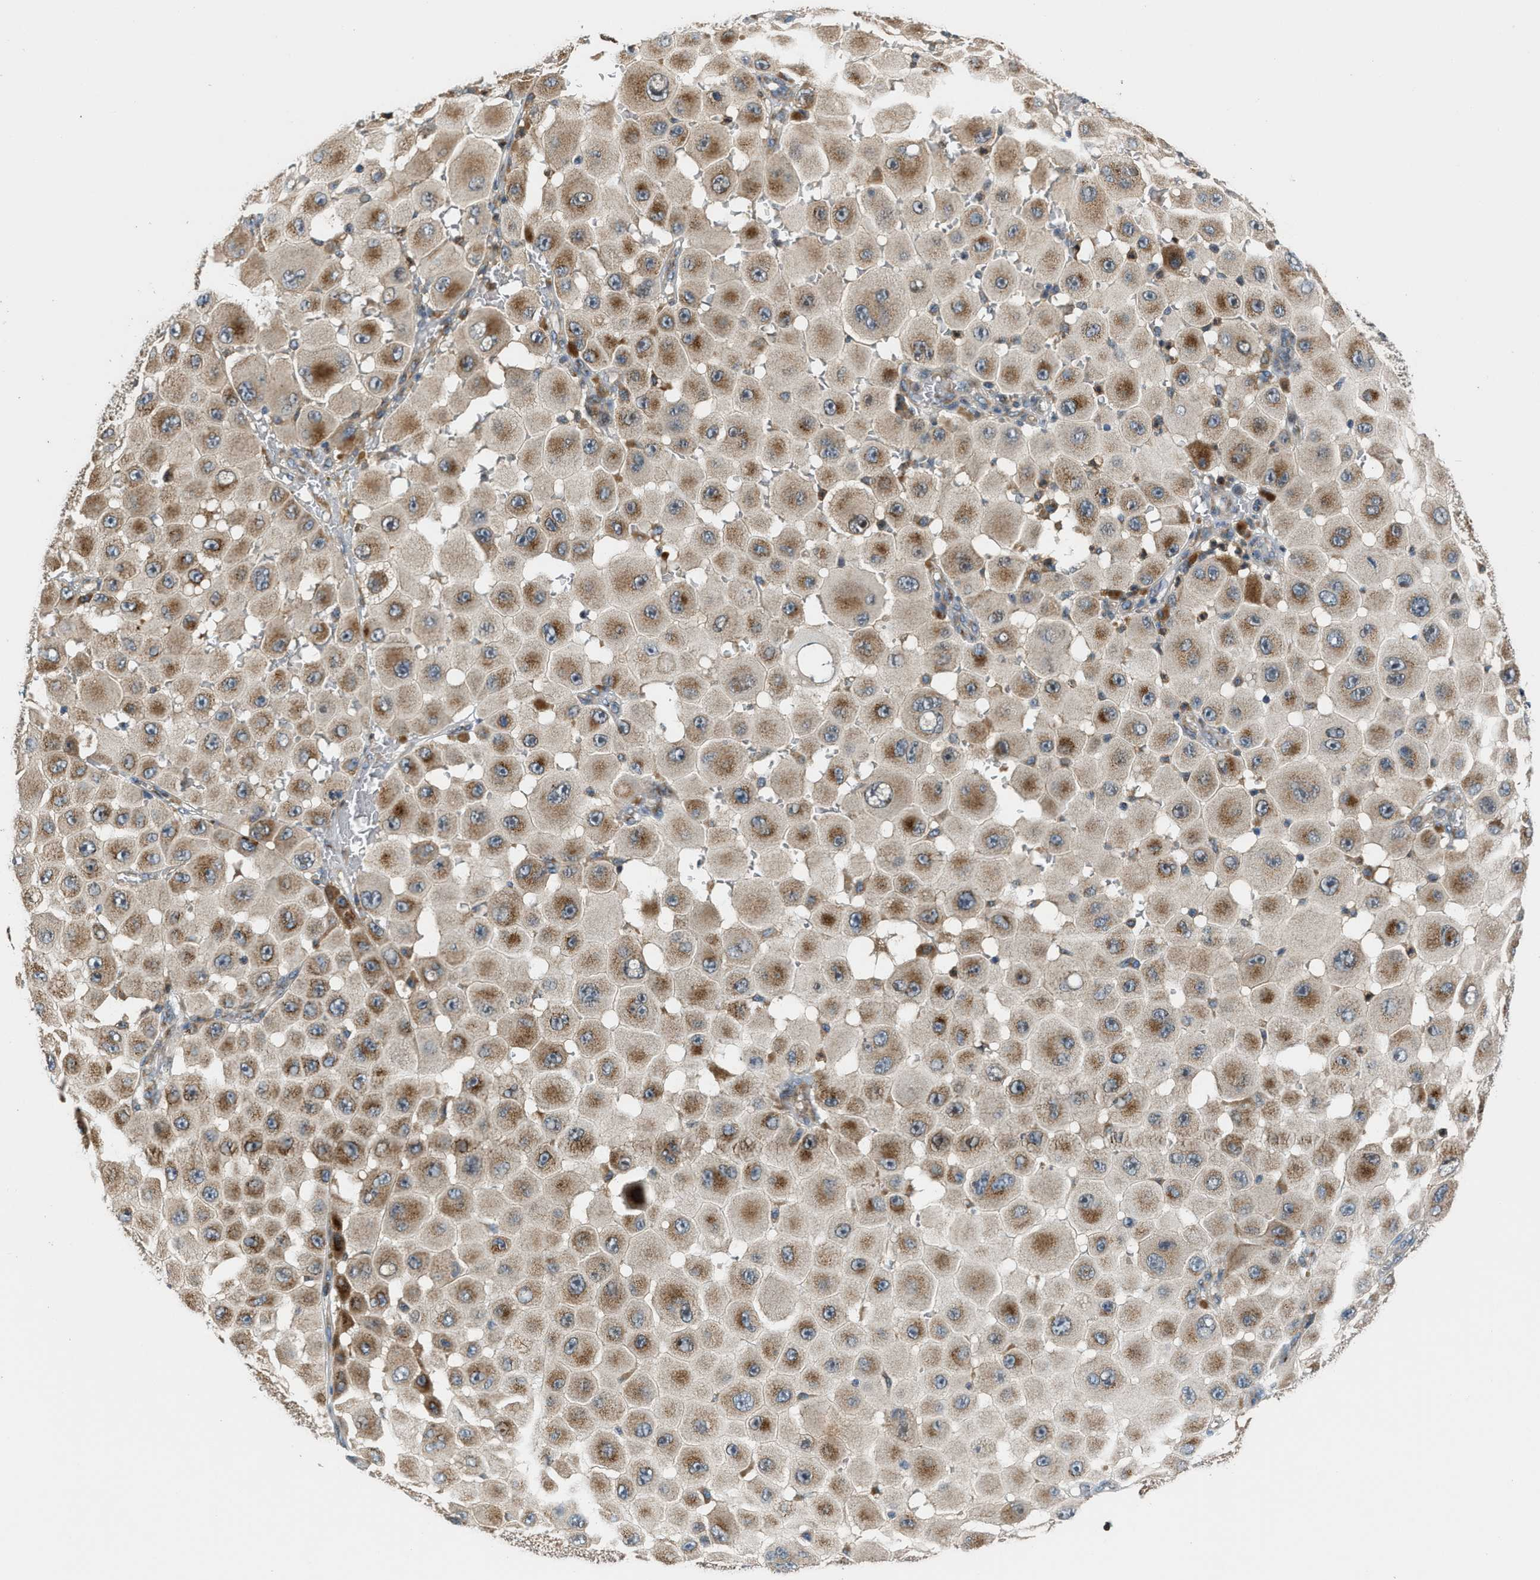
{"staining": {"intensity": "moderate", "quantity": ">75%", "location": "cytoplasmic/membranous"}, "tissue": "melanoma", "cell_type": "Tumor cells", "image_type": "cancer", "snomed": [{"axis": "morphology", "description": "Malignant melanoma, NOS"}, {"axis": "topography", "description": "Skin"}], "caption": "Brown immunohistochemical staining in malignant melanoma exhibits moderate cytoplasmic/membranous positivity in approximately >75% of tumor cells.", "gene": "FUT8", "patient": {"sex": "female", "age": 81}}